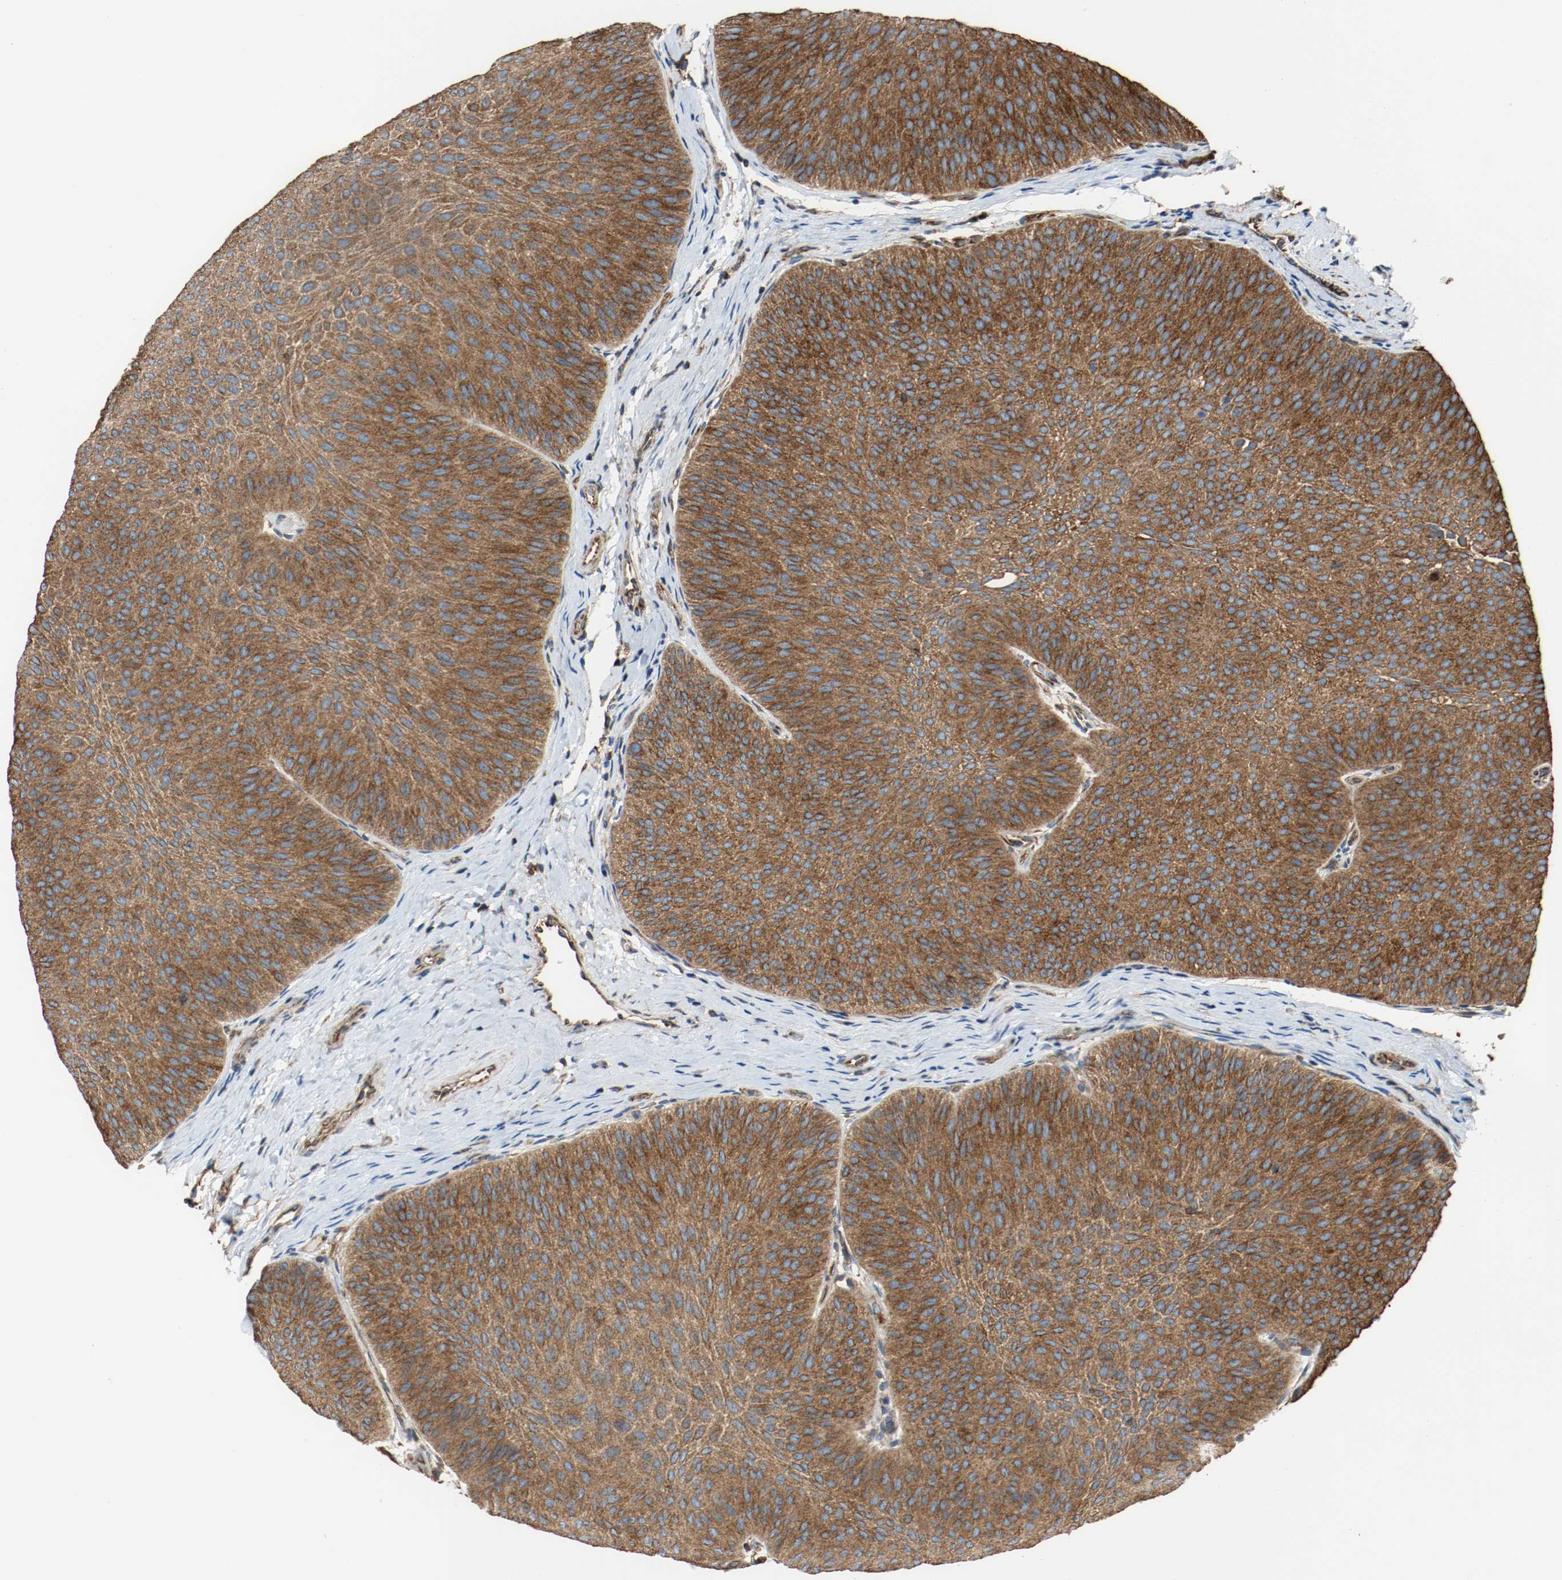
{"staining": {"intensity": "strong", "quantity": ">75%", "location": "cytoplasmic/membranous"}, "tissue": "urothelial cancer", "cell_type": "Tumor cells", "image_type": "cancer", "snomed": [{"axis": "morphology", "description": "Urothelial carcinoma, Low grade"}, {"axis": "topography", "description": "Urinary bladder"}], "caption": "Tumor cells show strong cytoplasmic/membranous expression in about >75% of cells in low-grade urothelial carcinoma.", "gene": "TUBA3D", "patient": {"sex": "female", "age": 60}}